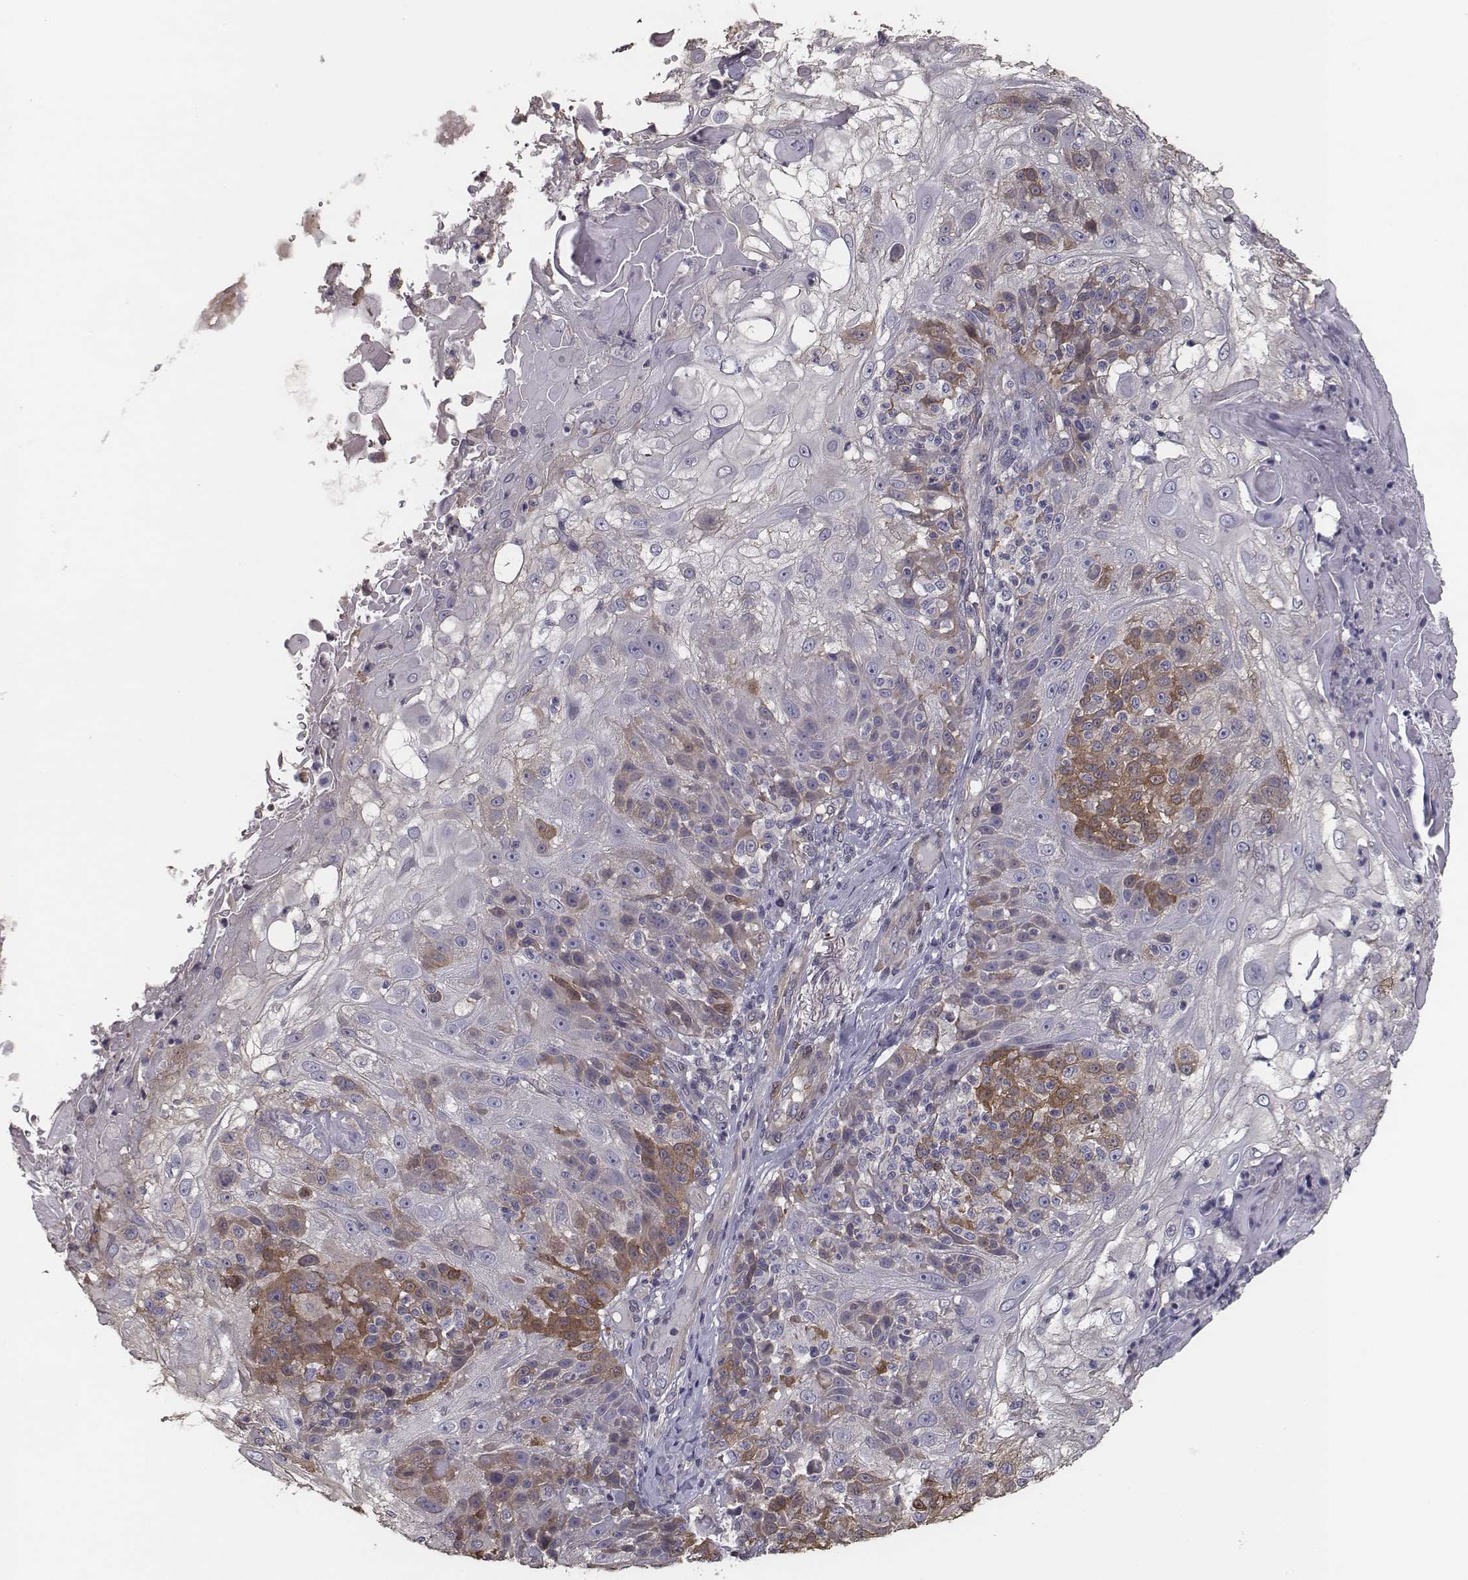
{"staining": {"intensity": "moderate", "quantity": "<25%", "location": "cytoplasmic/membranous"}, "tissue": "skin cancer", "cell_type": "Tumor cells", "image_type": "cancer", "snomed": [{"axis": "morphology", "description": "Normal tissue, NOS"}, {"axis": "morphology", "description": "Squamous cell carcinoma, NOS"}, {"axis": "topography", "description": "Skin"}], "caption": "A brown stain highlights moderate cytoplasmic/membranous positivity of a protein in squamous cell carcinoma (skin) tumor cells.", "gene": "ISYNA1", "patient": {"sex": "female", "age": 83}}